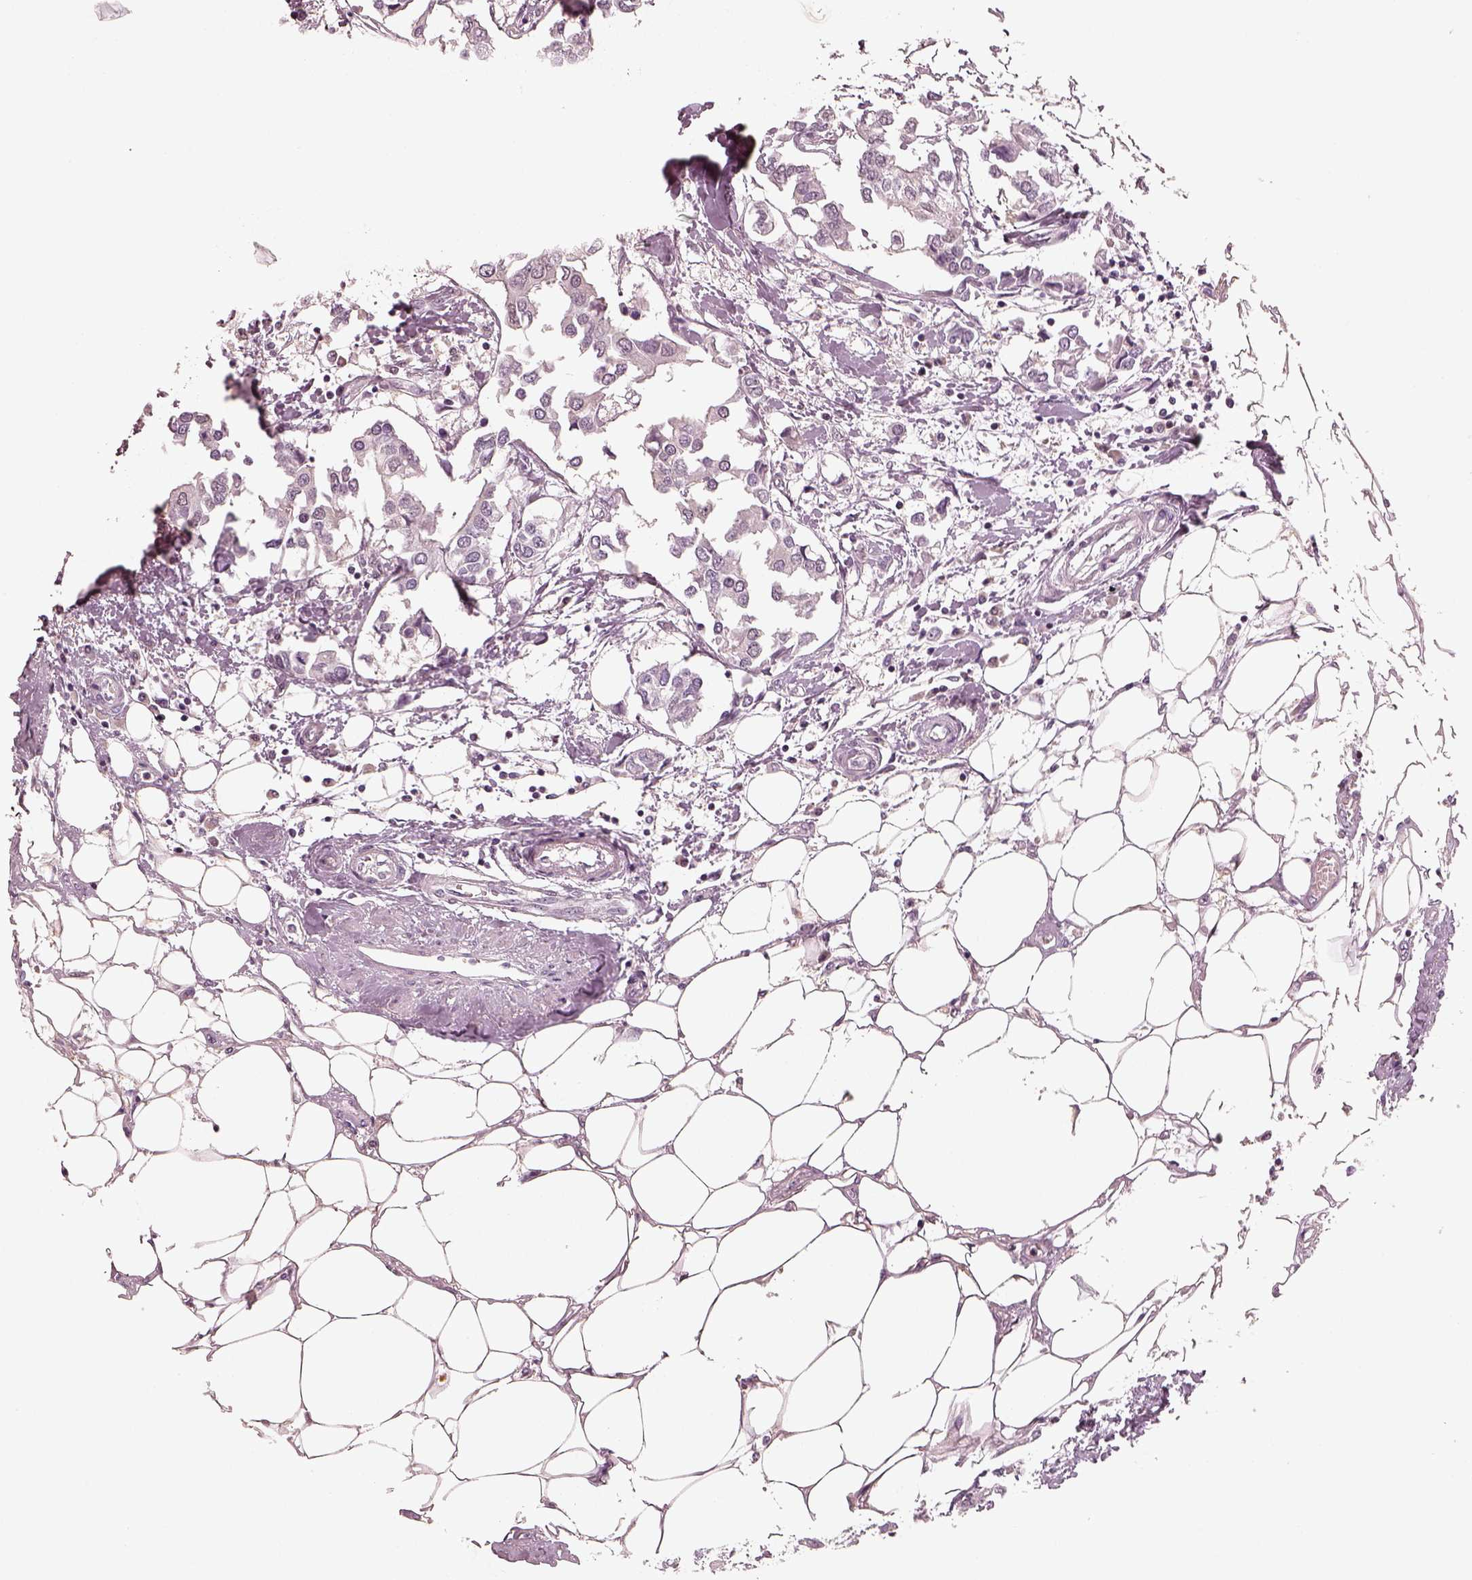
{"staining": {"intensity": "negative", "quantity": "none", "location": "none"}, "tissue": "breast cancer", "cell_type": "Tumor cells", "image_type": "cancer", "snomed": [{"axis": "morphology", "description": "Duct carcinoma"}, {"axis": "topography", "description": "Breast"}], "caption": "Histopathology image shows no protein staining in tumor cells of breast cancer (infiltrating ductal carcinoma) tissue. (Stains: DAB (3,3'-diaminobenzidine) immunohistochemistry with hematoxylin counter stain, Microscopy: brightfield microscopy at high magnification).", "gene": "EGR4", "patient": {"sex": "female", "age": 83}}